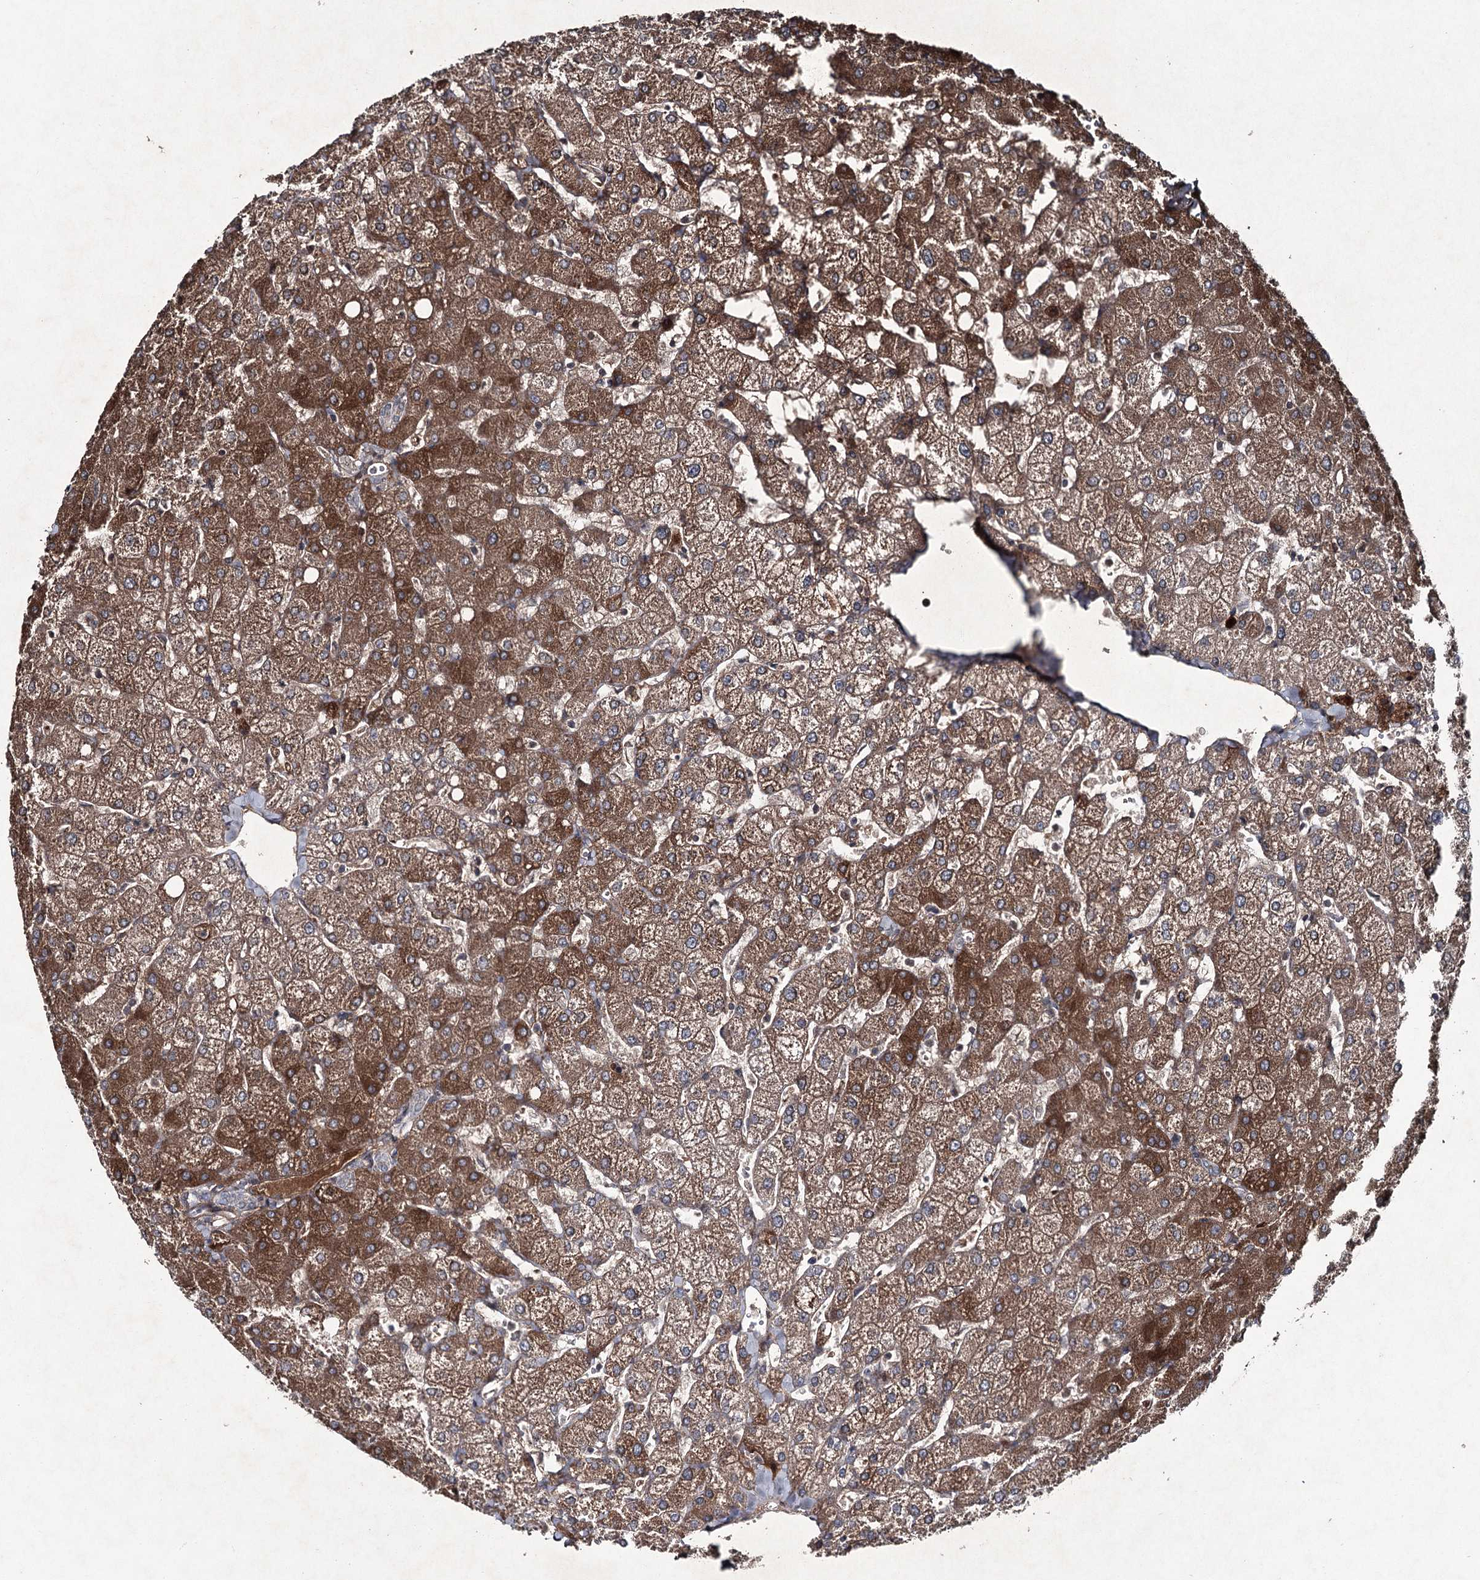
{"staining": {"intensity": "negative", "quantity": "none", "location": "none"}, "tissue": "liver", "cell_type": "Cholangiocytes", "image_type": "normal", "snomed": [{"axis": "morphology", "description": "Normal tissue, NOS"}, {"axis": "topography", "description": "Liver"}], "caption": "The photomicrograph shows no significant staining in cholangiocytes of liver.", "gene": "PGLYRP2", "patient": {"sex": "female", "age": 54}}